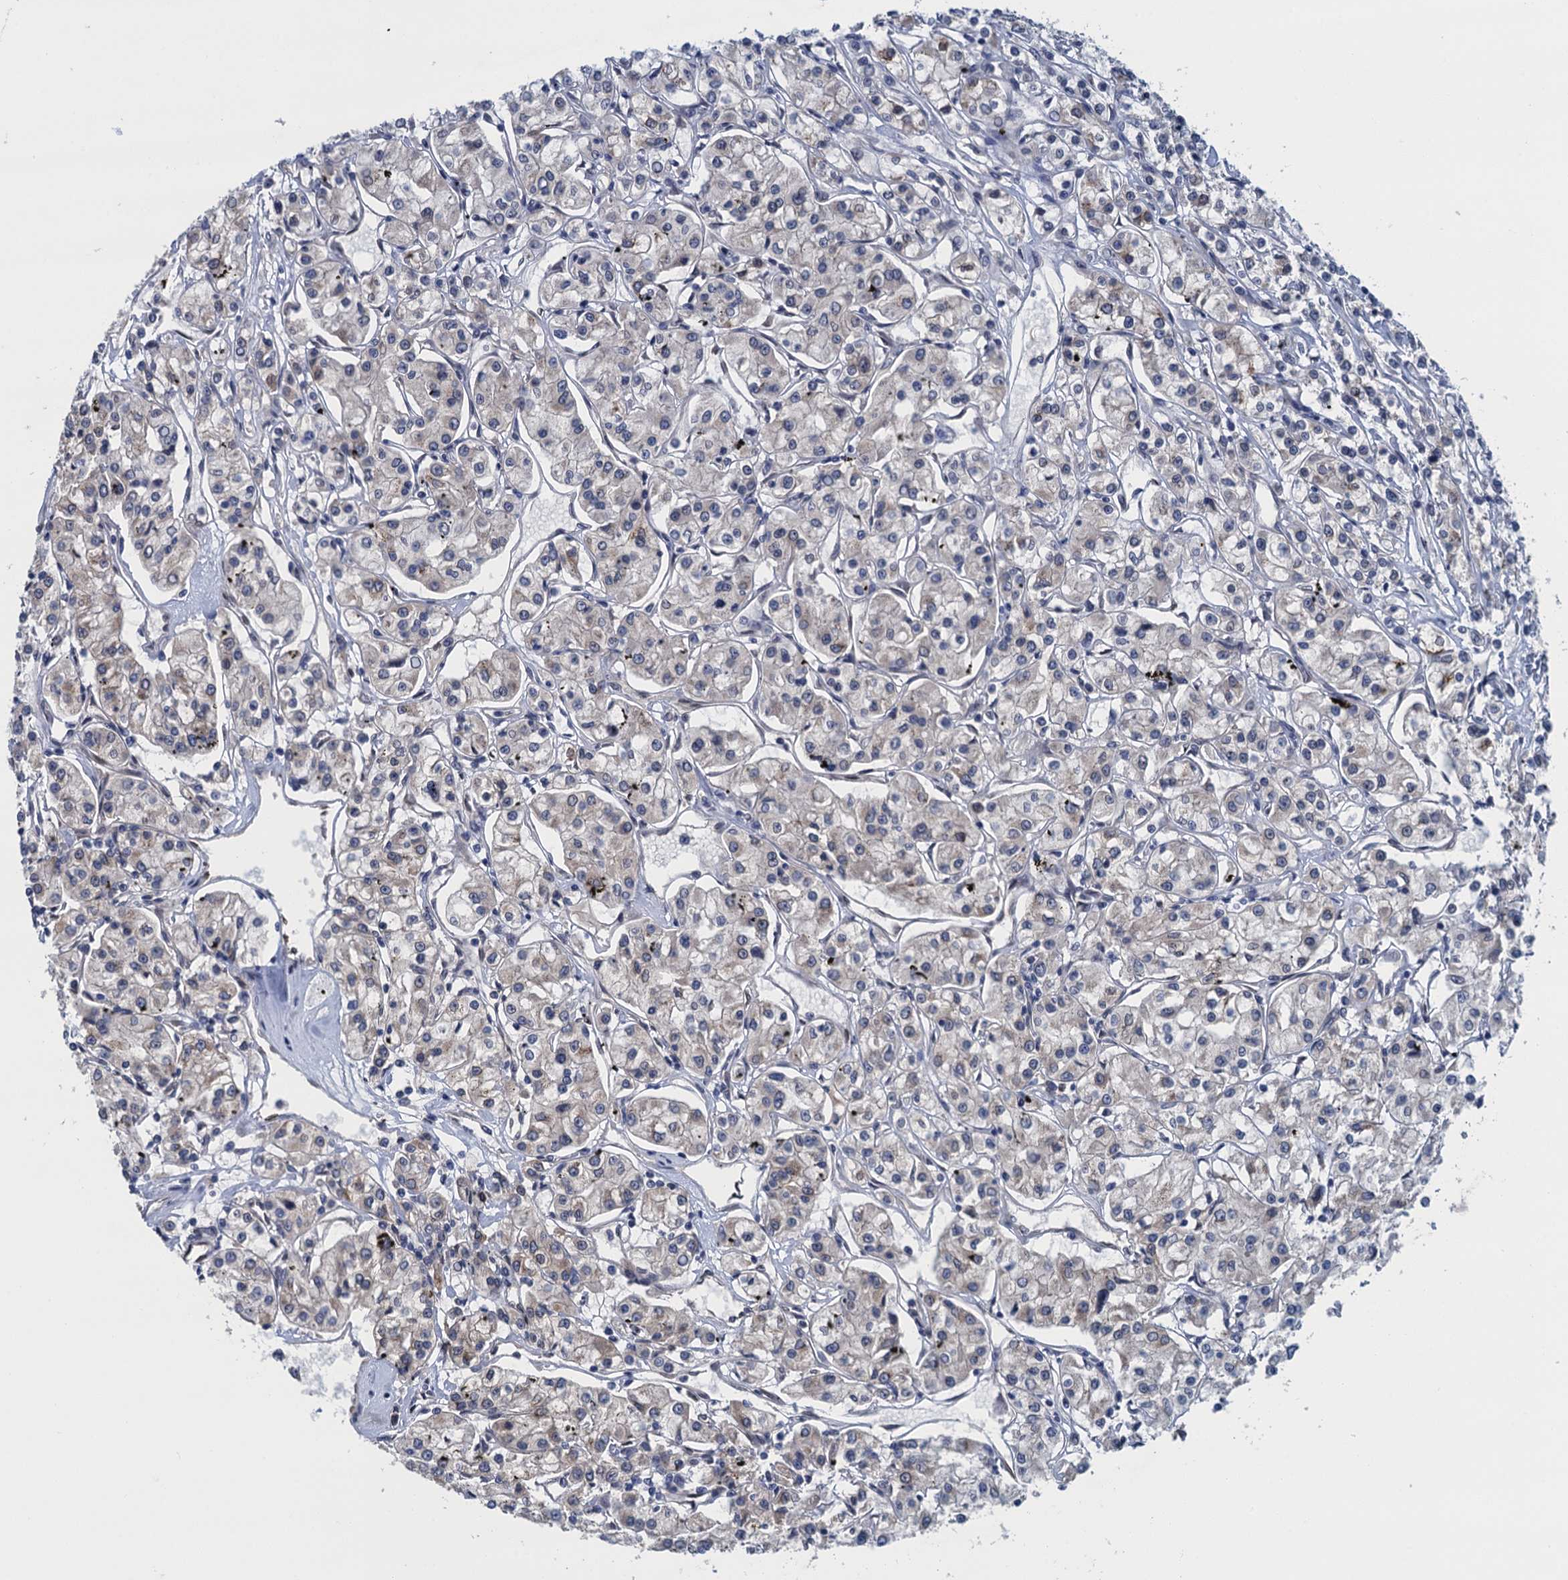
{"staining": {"intensity": "weak", "quantity": "<25%", "location": "cytoplasmic/membranous"}, "tissue": "renal cancer", "cell_type": "Tumor cells", "image_type": "cancer", "snomed": [{"axis": "morphology", "description": "Adenocarcinoma, NOS"}, {"axis": "topography", "description": "Kidney"}], "caption": "This is an immunohistochemistry (IHC) photomicrograph of human renal cancer (adenocarcinoma). There is no staining in tumor cells.", "gene": "CTU2", "patient": {"sex": "female", "age": 59}}